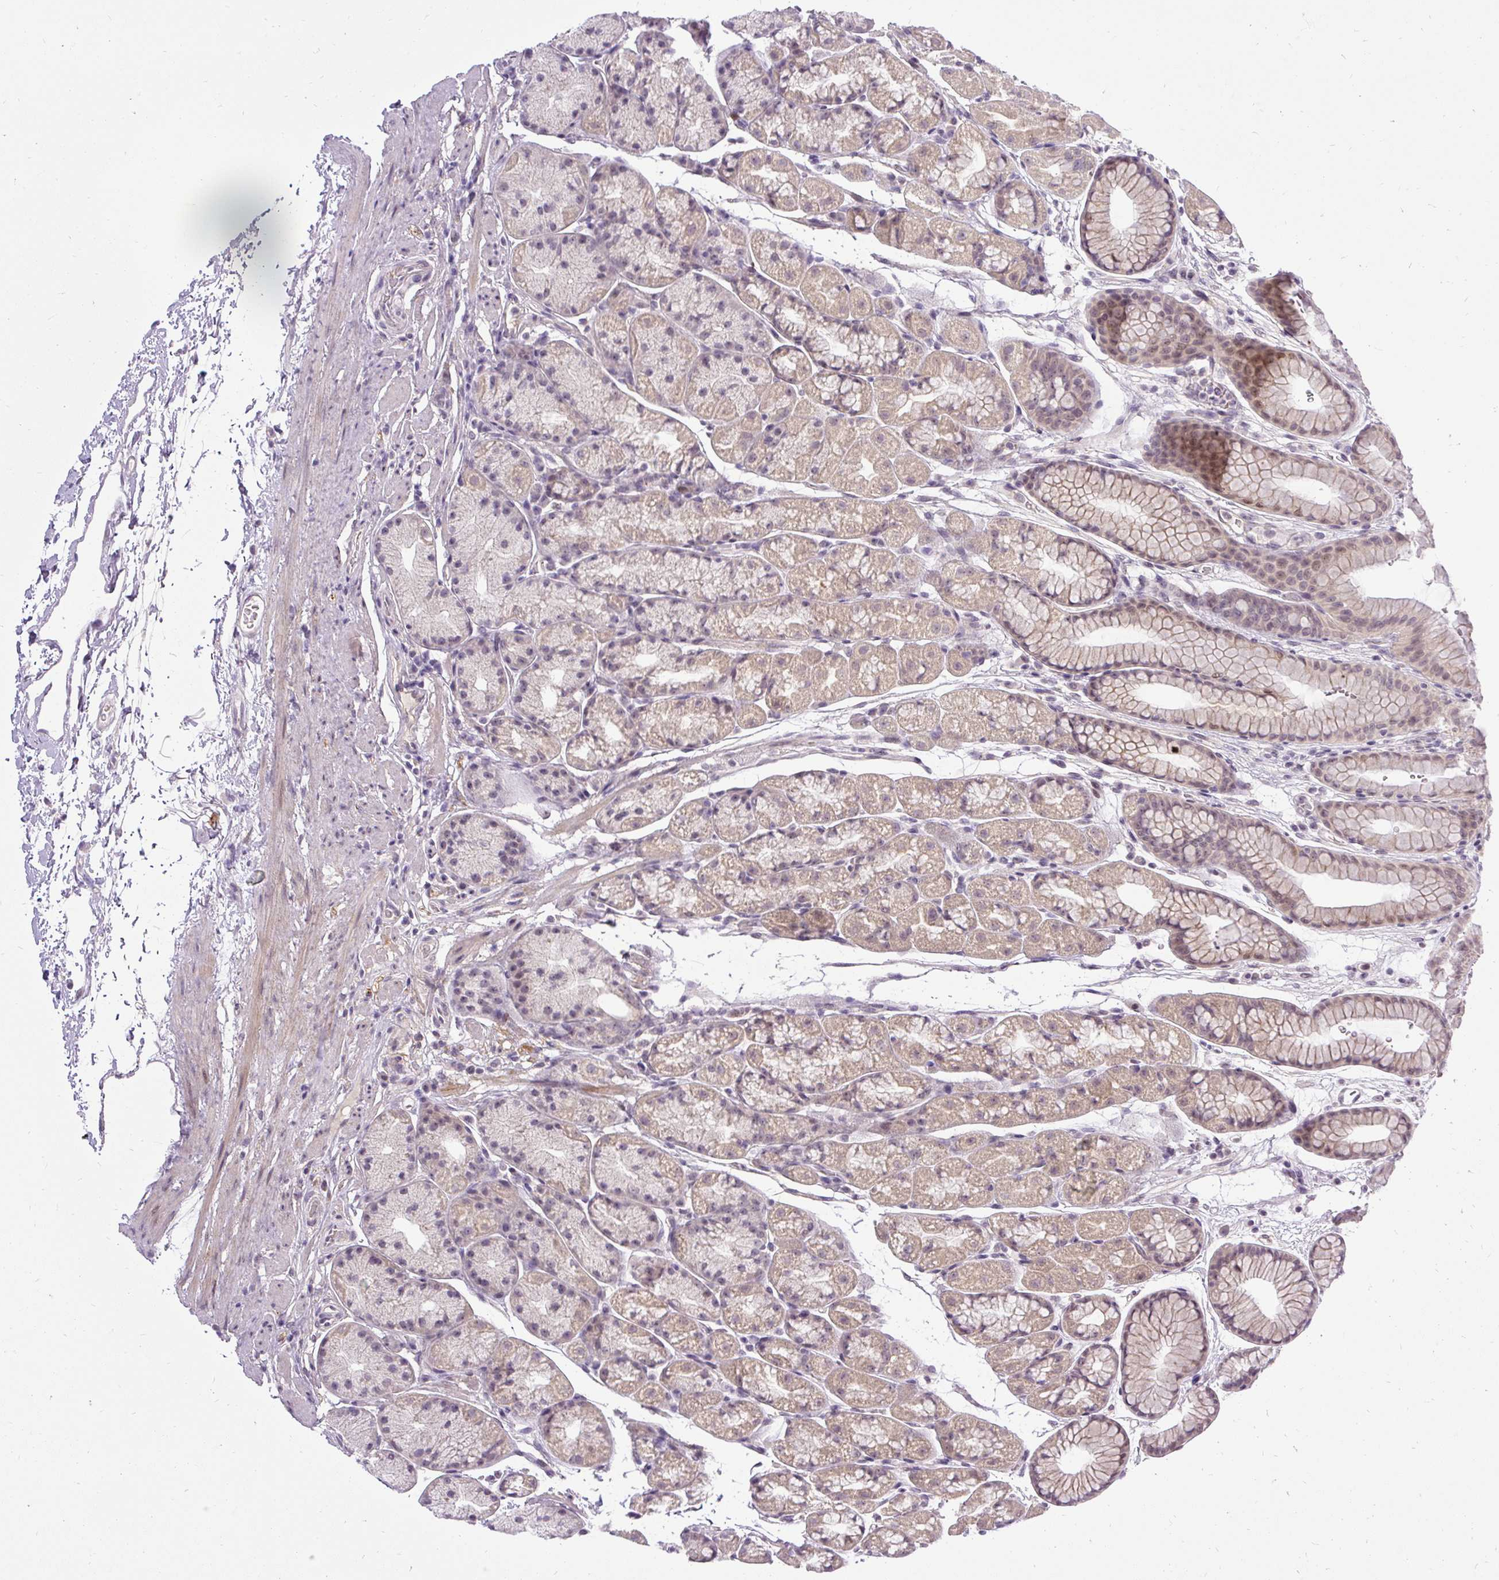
{"staining": {"intensity": "weak", "quantity": "25%-75%", "location": "cytoplasmic/membranous,nuclear"}, "tissue": "stomach", "cell_type": "Glandular cells", "image_type": "normal", "snomed": [{"axis": "morphology", "description": "Normal tissue, NOS"}, {"axis": "topography", "description": "Stomach, lower"}], "caption": "There is low levels of weak cytoplasmic/membranous,nuclear staining in glandular cells of unremarkable stomach, as demonstrated by immunohistochemical staining (brown color).", "gene": "FAM117B", "patient": {"sex": "male", "age": 67}}